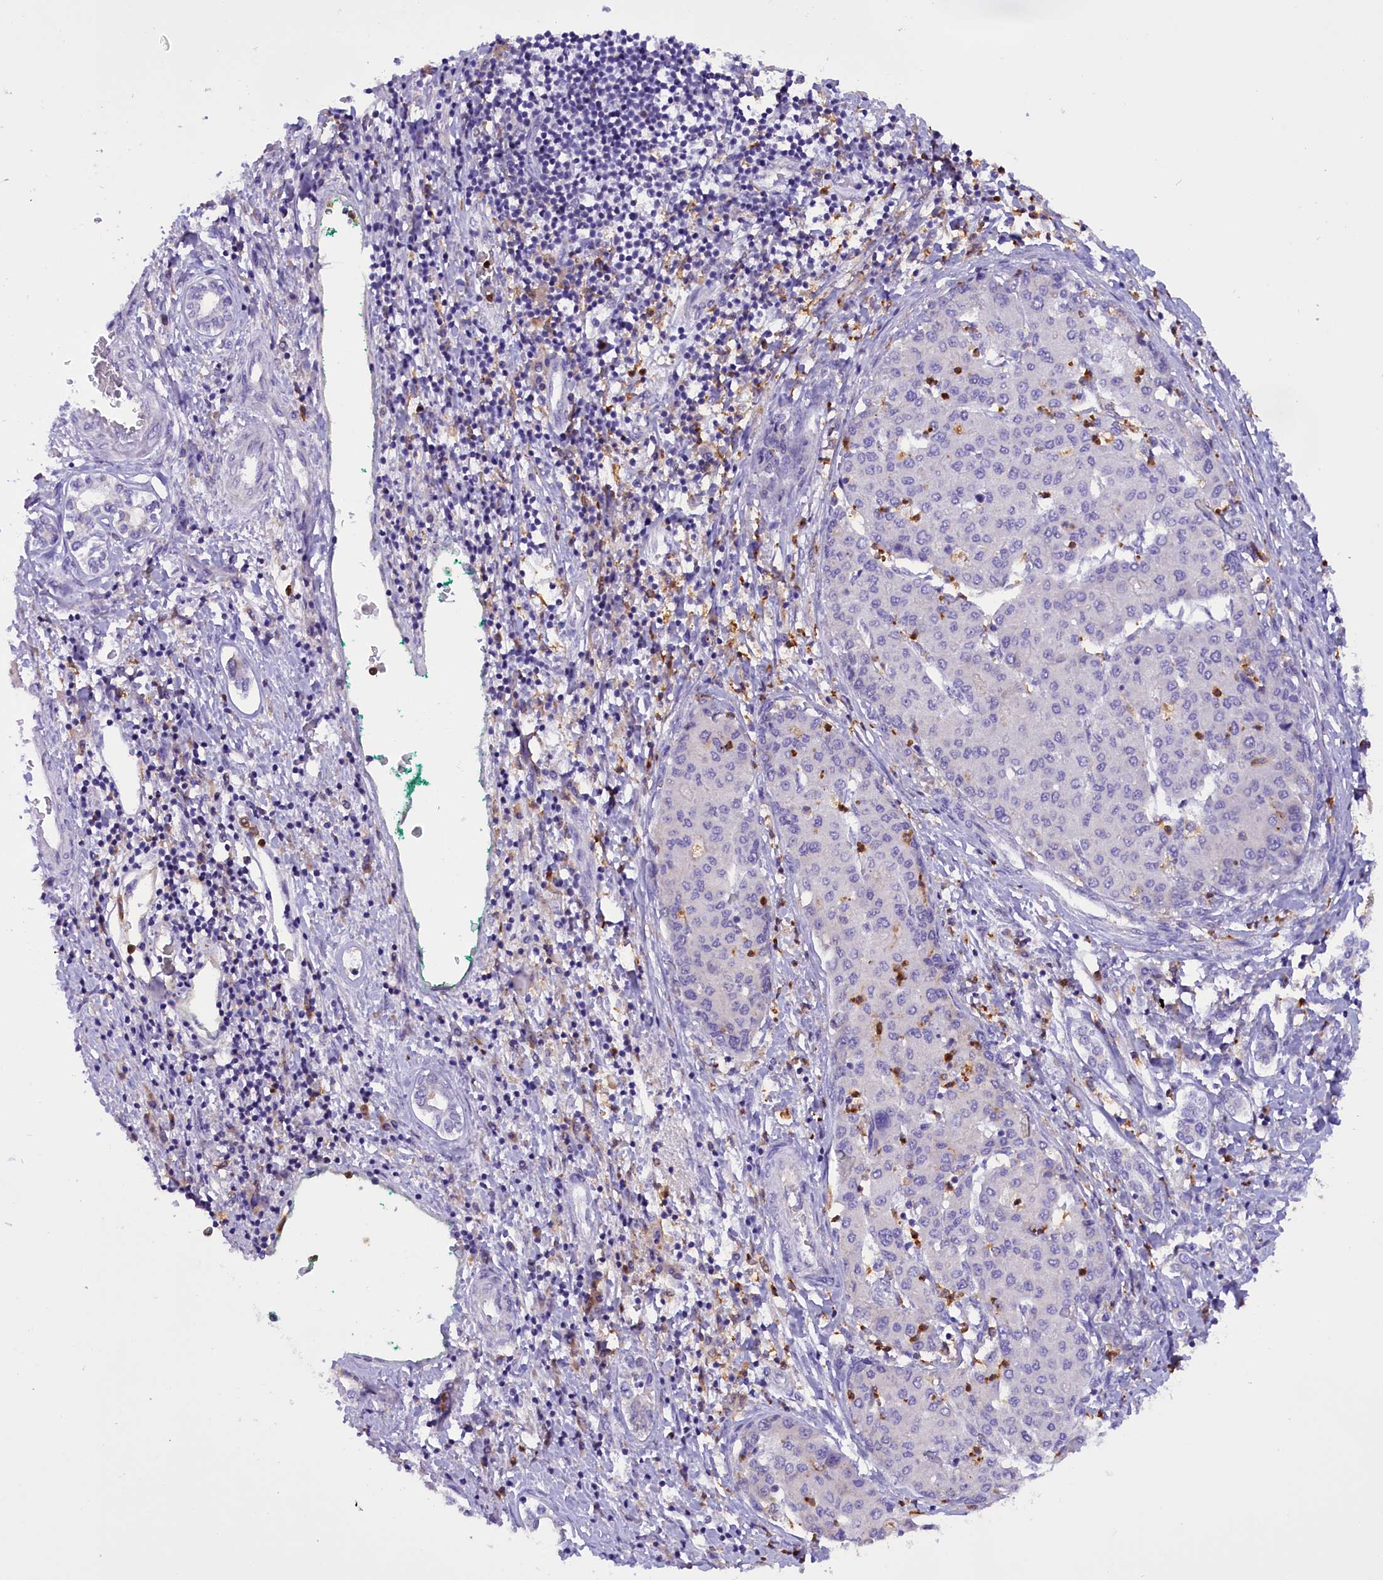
{"staining": {"intensity": "negative", "quantity": "none", "location": "none"}, "tissue": "liver cancer", "cell_type": "Tumor cells", "image_type": "cancer", "snomed": [{"axis": "morphology", "description": "Carcinoma, Hepatocellular, NOS"}, {"axis": "topography", "description": "Liver"}], "caption": "Human liver cancer stained for a protein using immunohistochemistry exhibits no positivity in tumor cells.", "gene": "FAM149B1", "patient": {"sex": "male", "age": 65}}